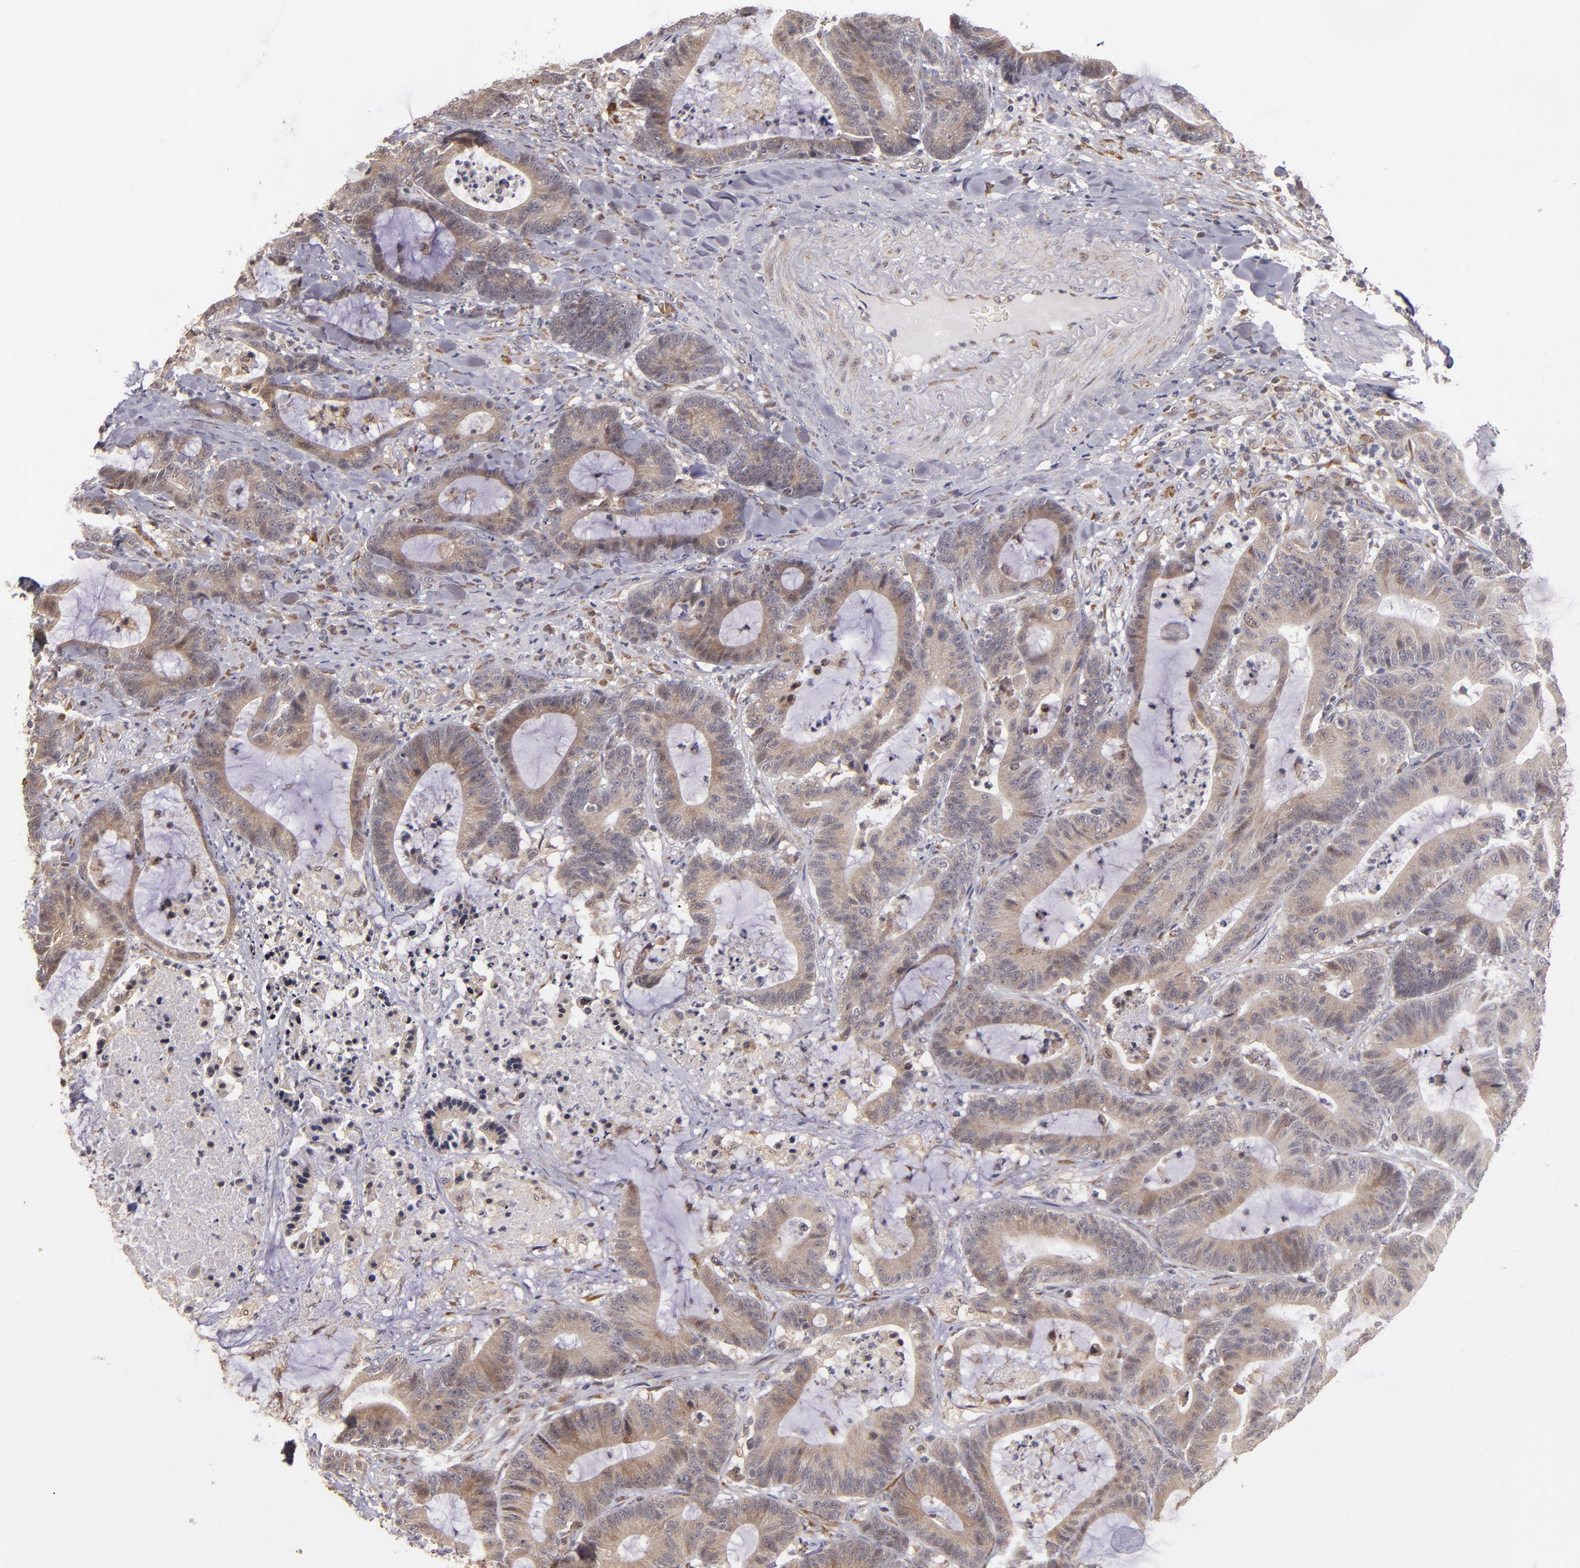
{"staining": {"intensity": "moderate", "quantity": ">75%", "location": "cytoplasmic/membranous"}, "tissue": "colorectal cancer", "cell_type": "Tumor cells", "image_type": "cancer", "snomed": [{"axis": "morphology", "description": "Adenocarcinoma, NOS"}, {"axis": "topography", "description": "Colon"}], "caption": "The immunohistochemical stain highlights moderate cytoplasmic/membranous staining in tumor cells of colorectal cancer tissue.", "gene": "CASP1", "patient": {"sex": "female", "age": 84}}